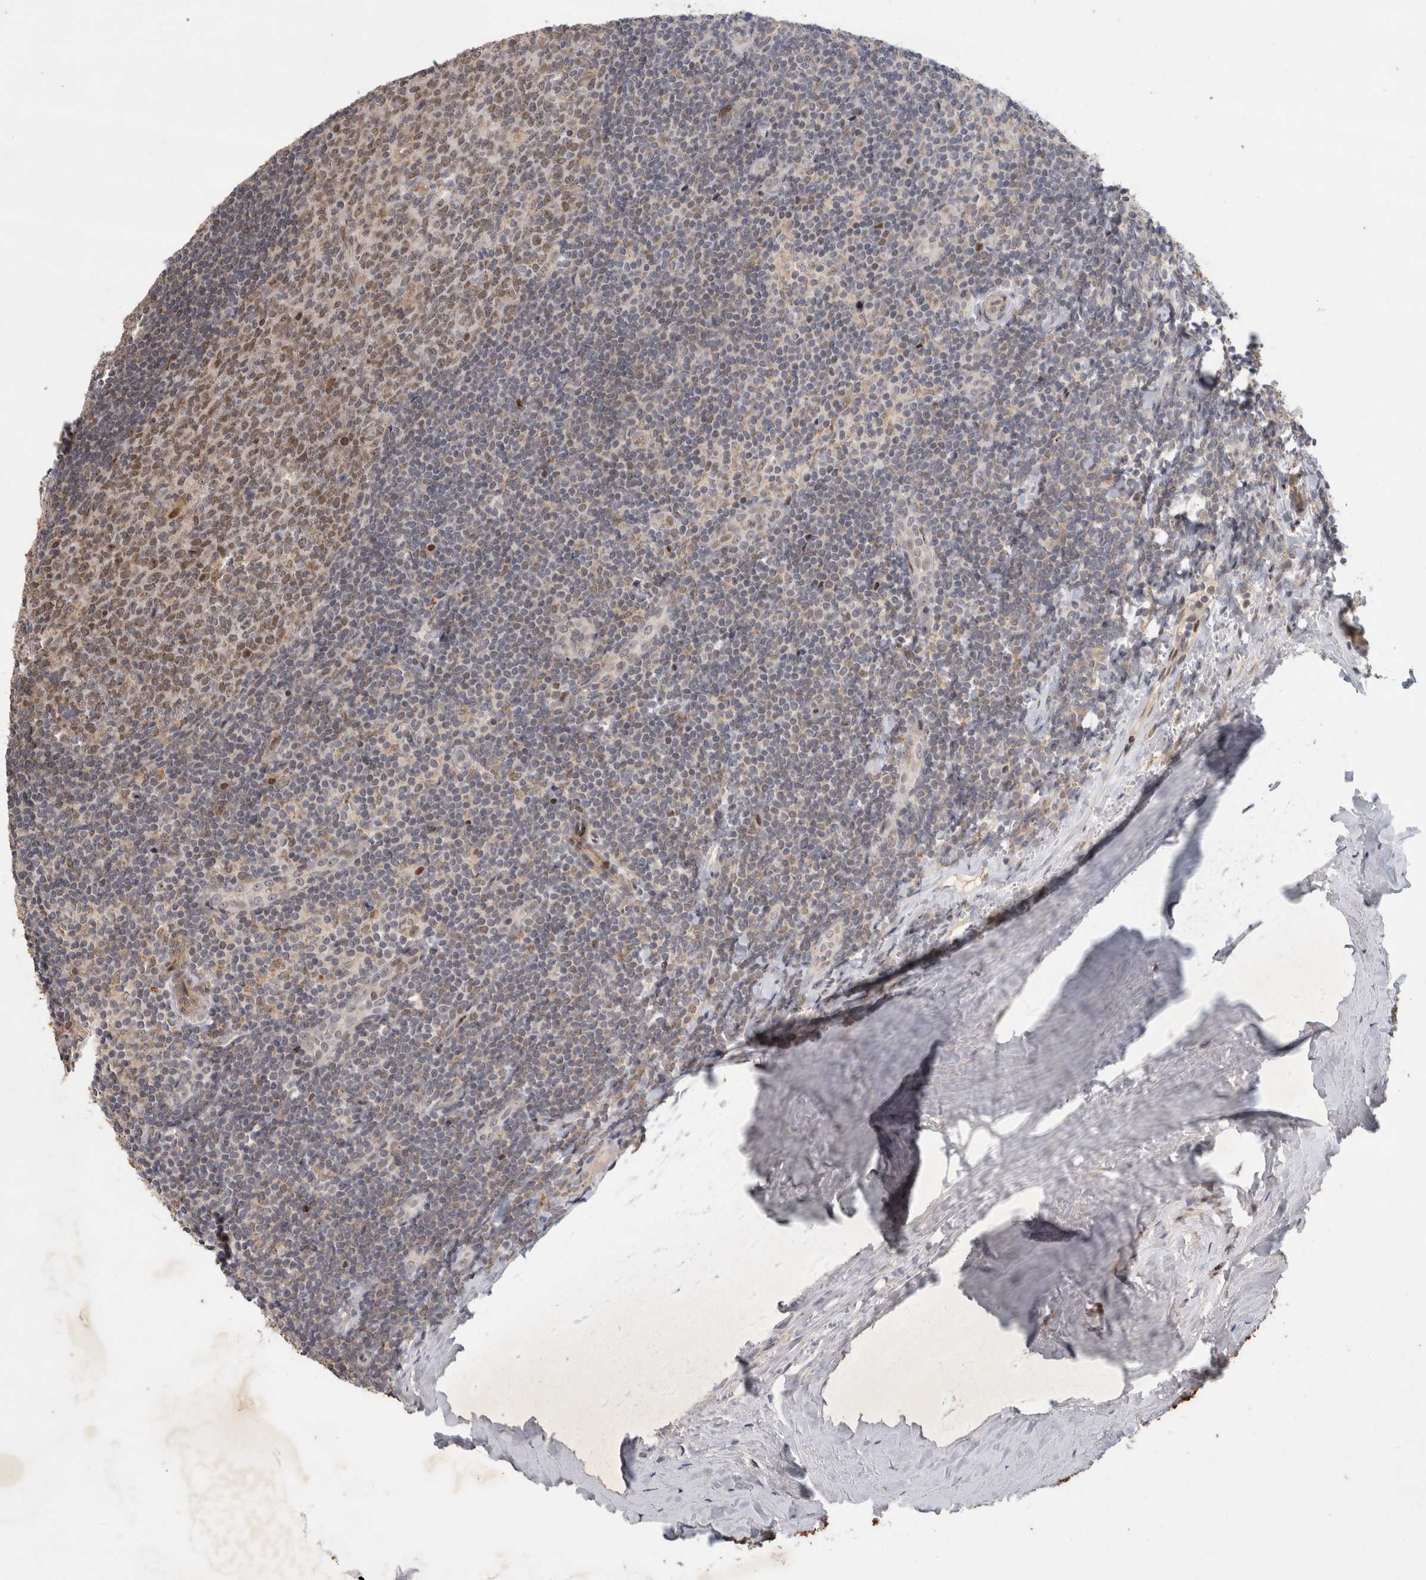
{"staining": {"intensity": "weak", "quantity": "25%-75%", "location": "cytoplasmic/membranous,nuclear"}, "tissue": "tonsil", "cell_type": "Germinal center cells", "image_type": "normal", "snomed": [{"axis": "morphology", "description": "Normal tissue, NOS"}, {"axis": "topography", "description": "Tonsil"}], "caption": "An image showing weak cytoplasmic/membranous,nuclear expression in about 25%-75% of germinal center cells in unremarkable tonsil, as visualized by brown immunohistochemical staining.", "gene": "C8orf58", "patient": {"sex": "male", "age": 27}}